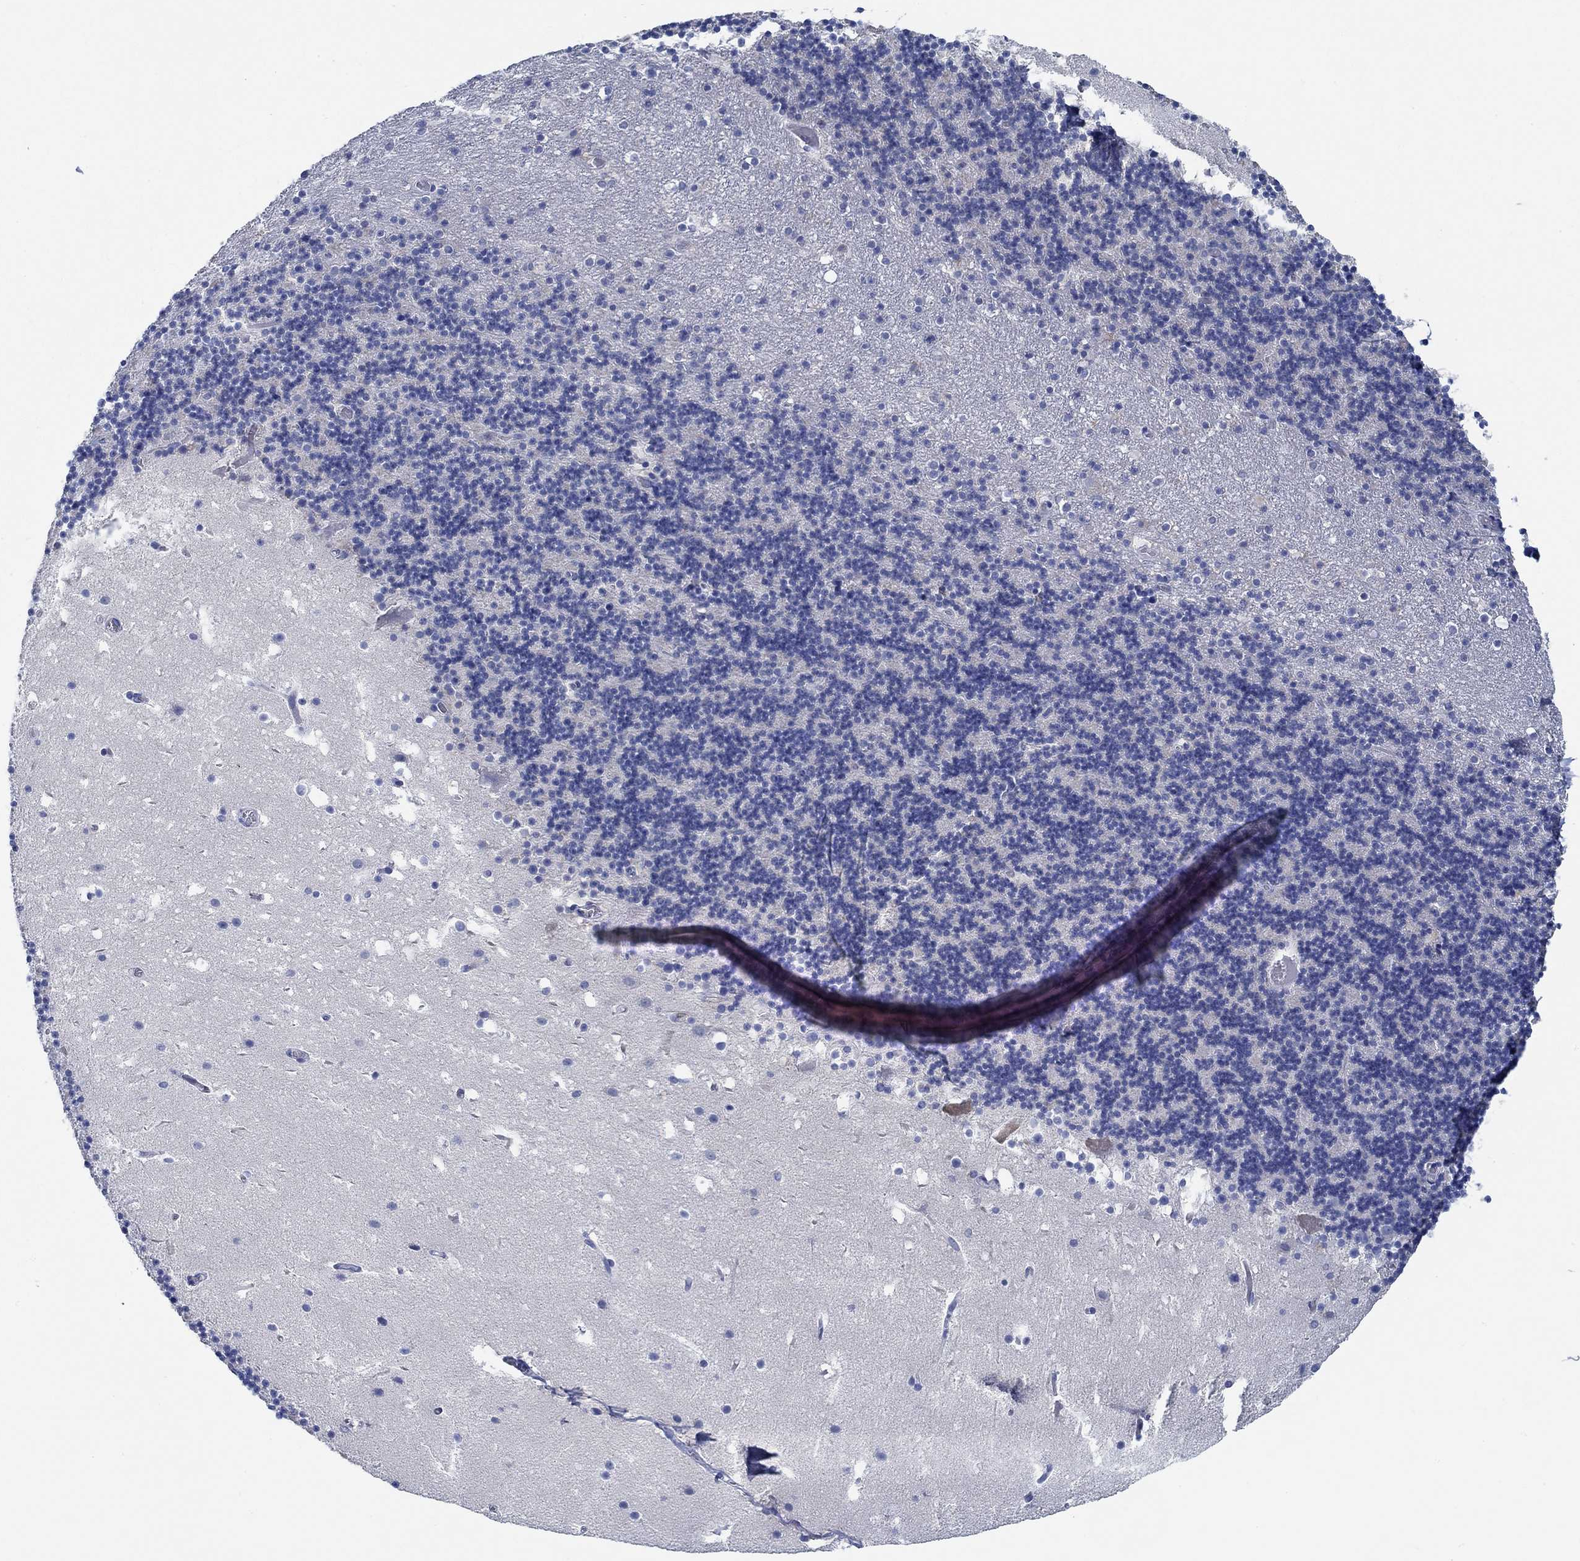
{"staining": {"intensity": "negative", "quantity": "none", "location": "none"}, "tissue": "cerebellum", "cell_type": "Cells in granular layer", "image_type": "normal", "snomed": [{"axis": "morphology", "description": "Normal tissue, NOS"}, {"axis": "topography", "description": "Cerebellum"}], "caption": "Cells in granular layer show no significant protein positivity in normal cerebellum. (DAB IHC with hematoxylin counter stain).", "gene": "GLOD5", "patient": {"sex": "male", "age": 37}}